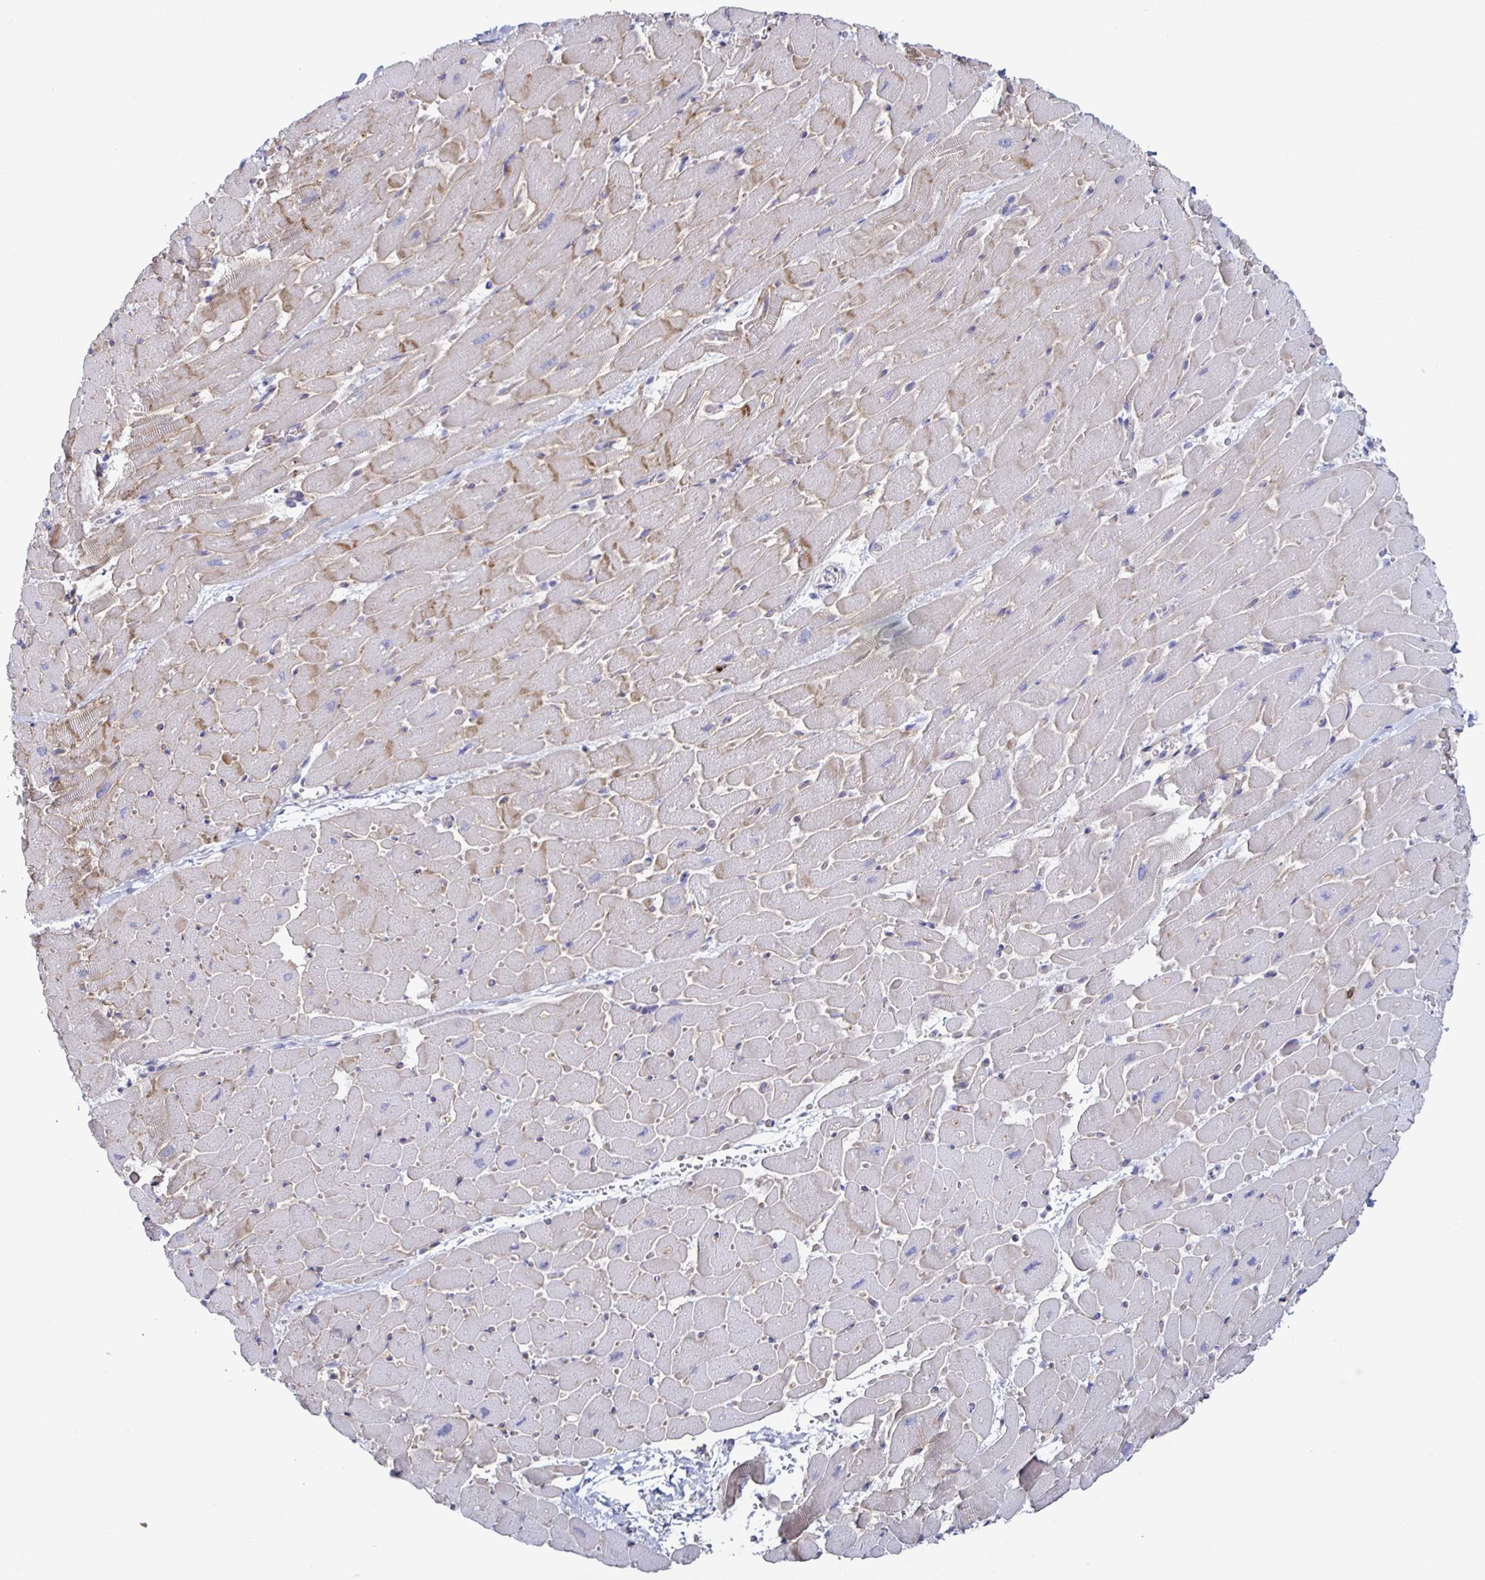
{"staining": {"intensity": "weak", "quantity": "25%-75%", "location": "cytoplasmic/membranous"}, "tissue": "heart muscle", "cell_type": "Cardiomyocytes", "image_type": "normal", "snomed": [{"axis": "morphology", "description": "Normal tissue, NOS"}, {"axis": "topography", "description": "Heart"}], "caption": "Immunohistochemical staining of unremarkable human heart muscle displays weak cytoplasmic/membranous protein staining in about 25%-75% of cardiomyocytes.", "gene": "ACSBG2", "patient": {"sex": "male", "age": 37}}